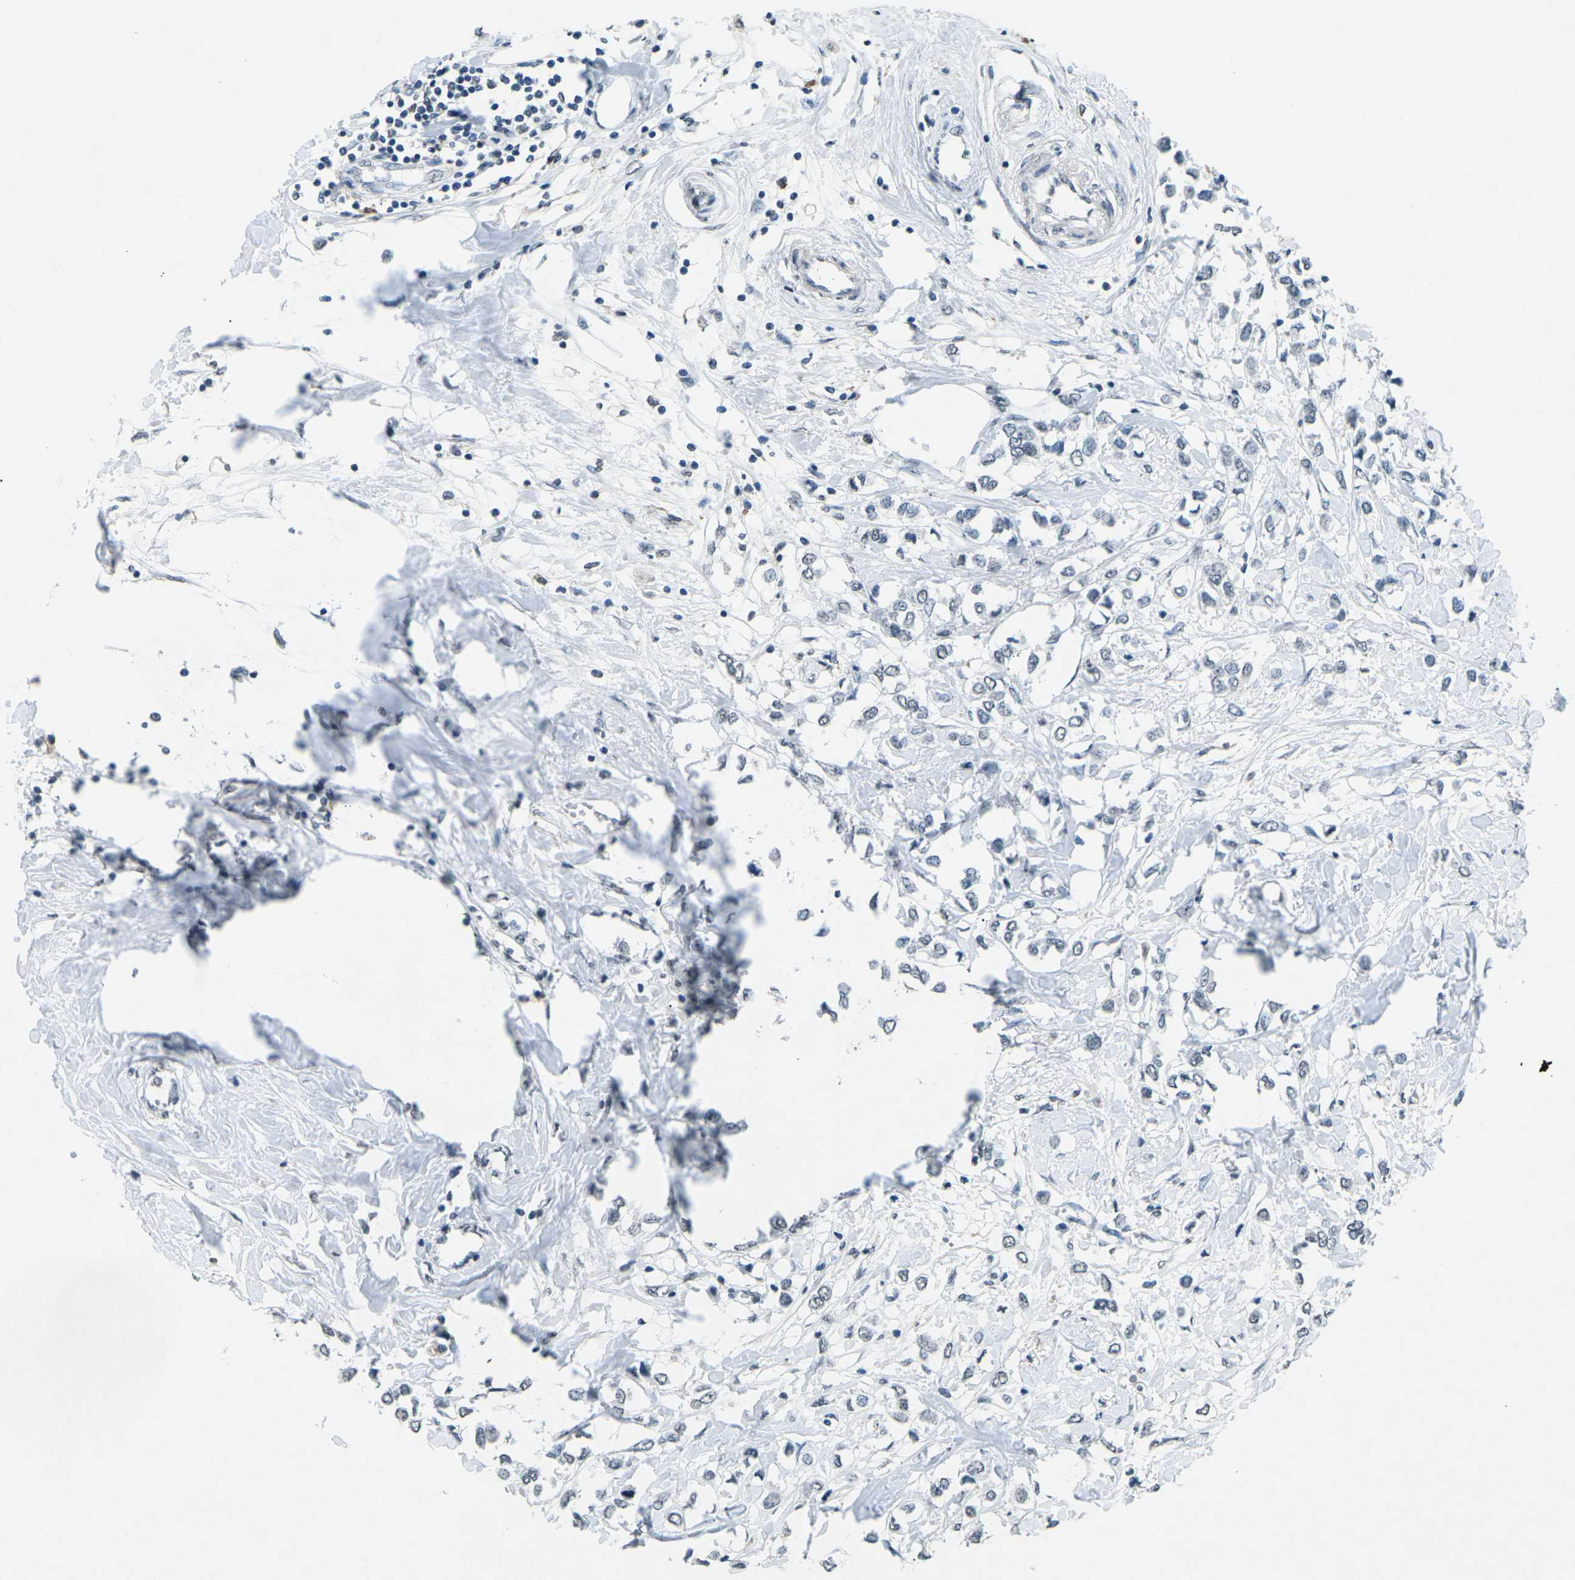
{"staining": {"intensity": "negative", "quantity": "none", "location": "none"}, "tissue": "breast cancer", "cell_type": "Tumor cells", "image_type": "cancer", "snomed": [{"axis": "morphology", "description": "Lobular carcinoma"}, {"axis": "topography", "description": "Breast"}], "caption": "A histopathology image of breast cancer (lobular carcinoma) stained for a protein demonstrates no brown staining in tumor cells.", "gene": "TFR2", "patient": {"sex": "female", "age": 51}}